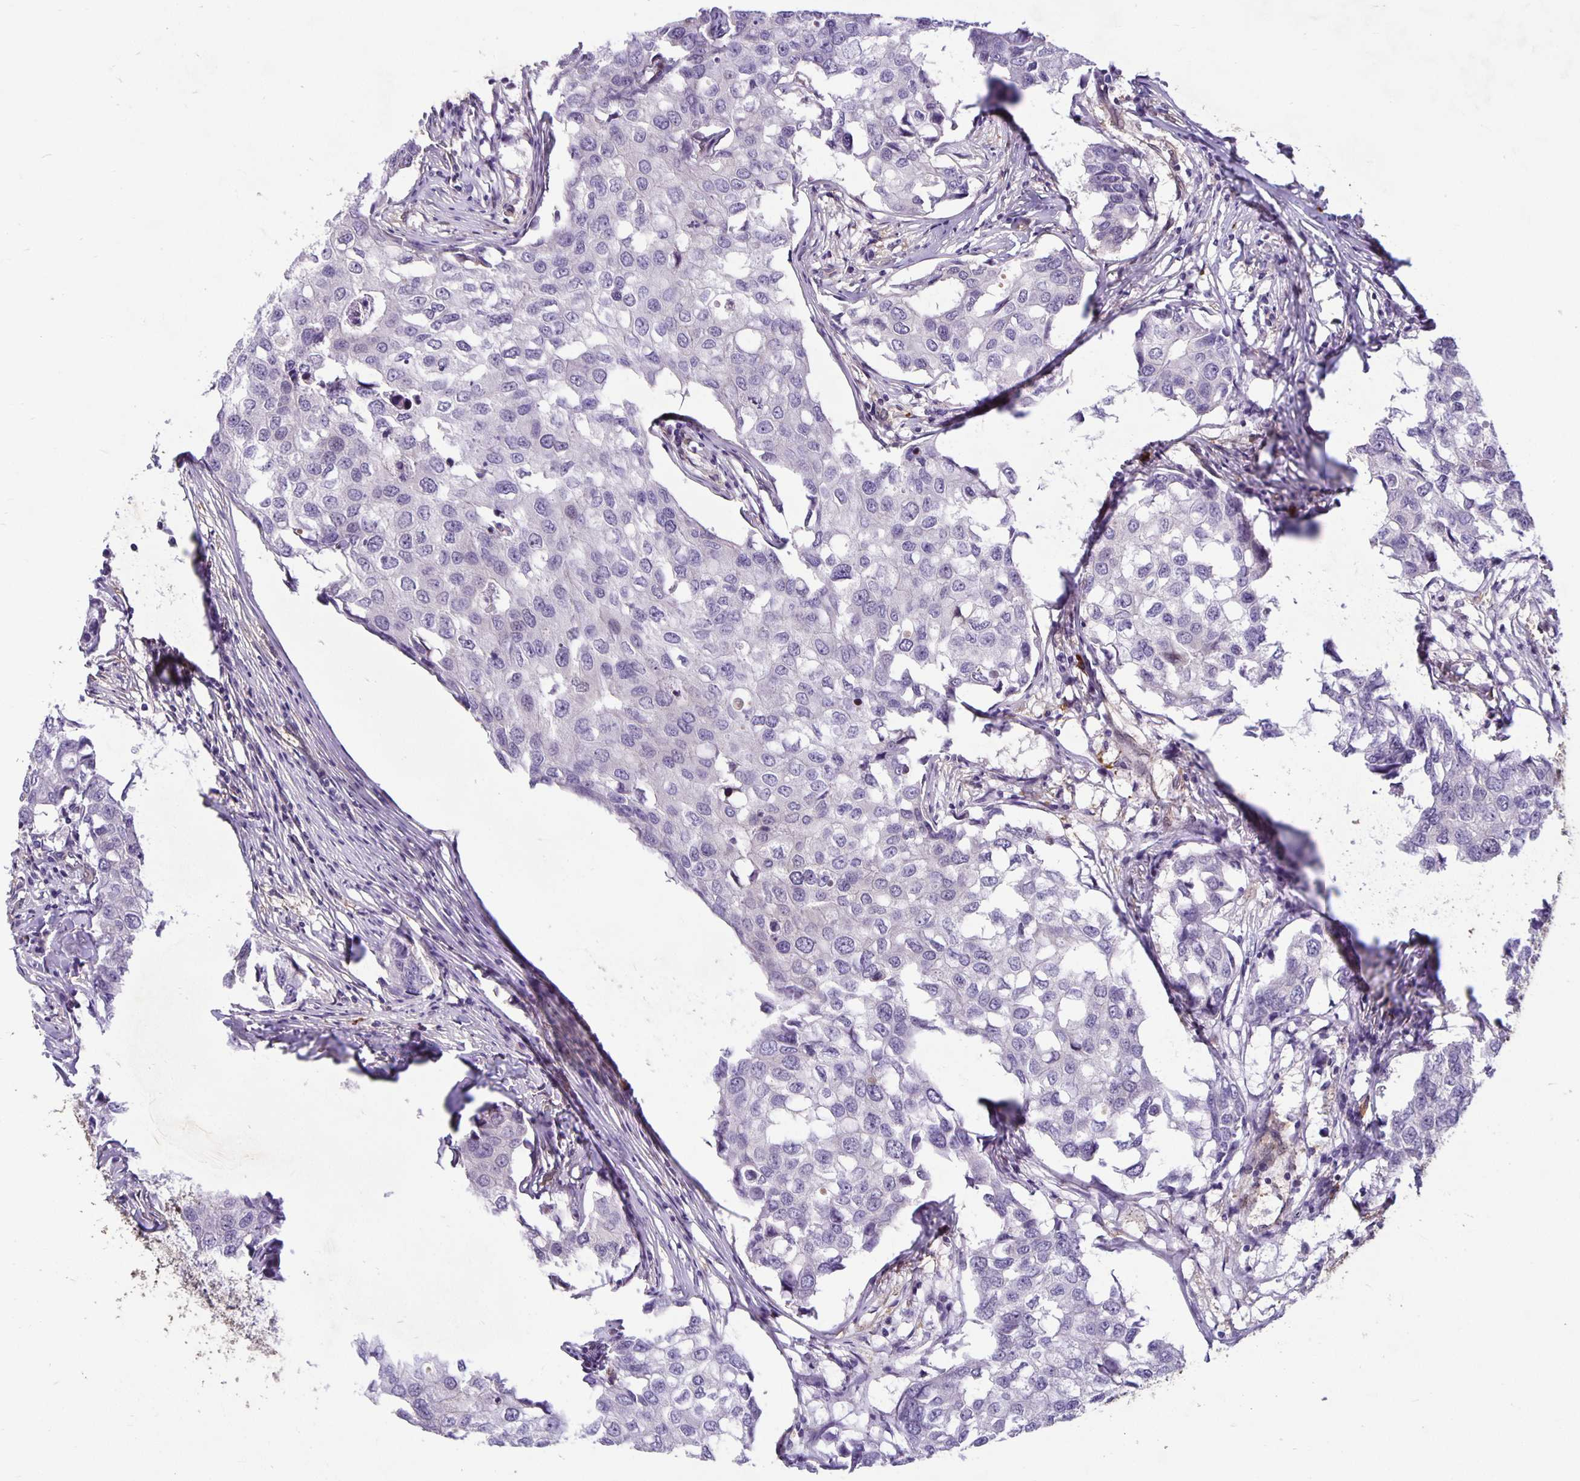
{"staining": {"intensity": "negative", "quantity": "none", "location": "none"}, "tissue": "breast cancer", "cell_type": "Tumor cells", "image_type": "cancer", "snomed": [{"axis": "morphology", "description": "Duct carcinoma"}, {"axis": "topography", "description": "Breast"}], "caption": "The micrograph shows no significant staining in tumor cells of infiltrating ductal carcinoma (breast). (Immunohistochemistry (ihc), brightfield microscopy, high magnification).", "gene": "TAX1BP3", "patient": {"sex": "female", "age": 27}}